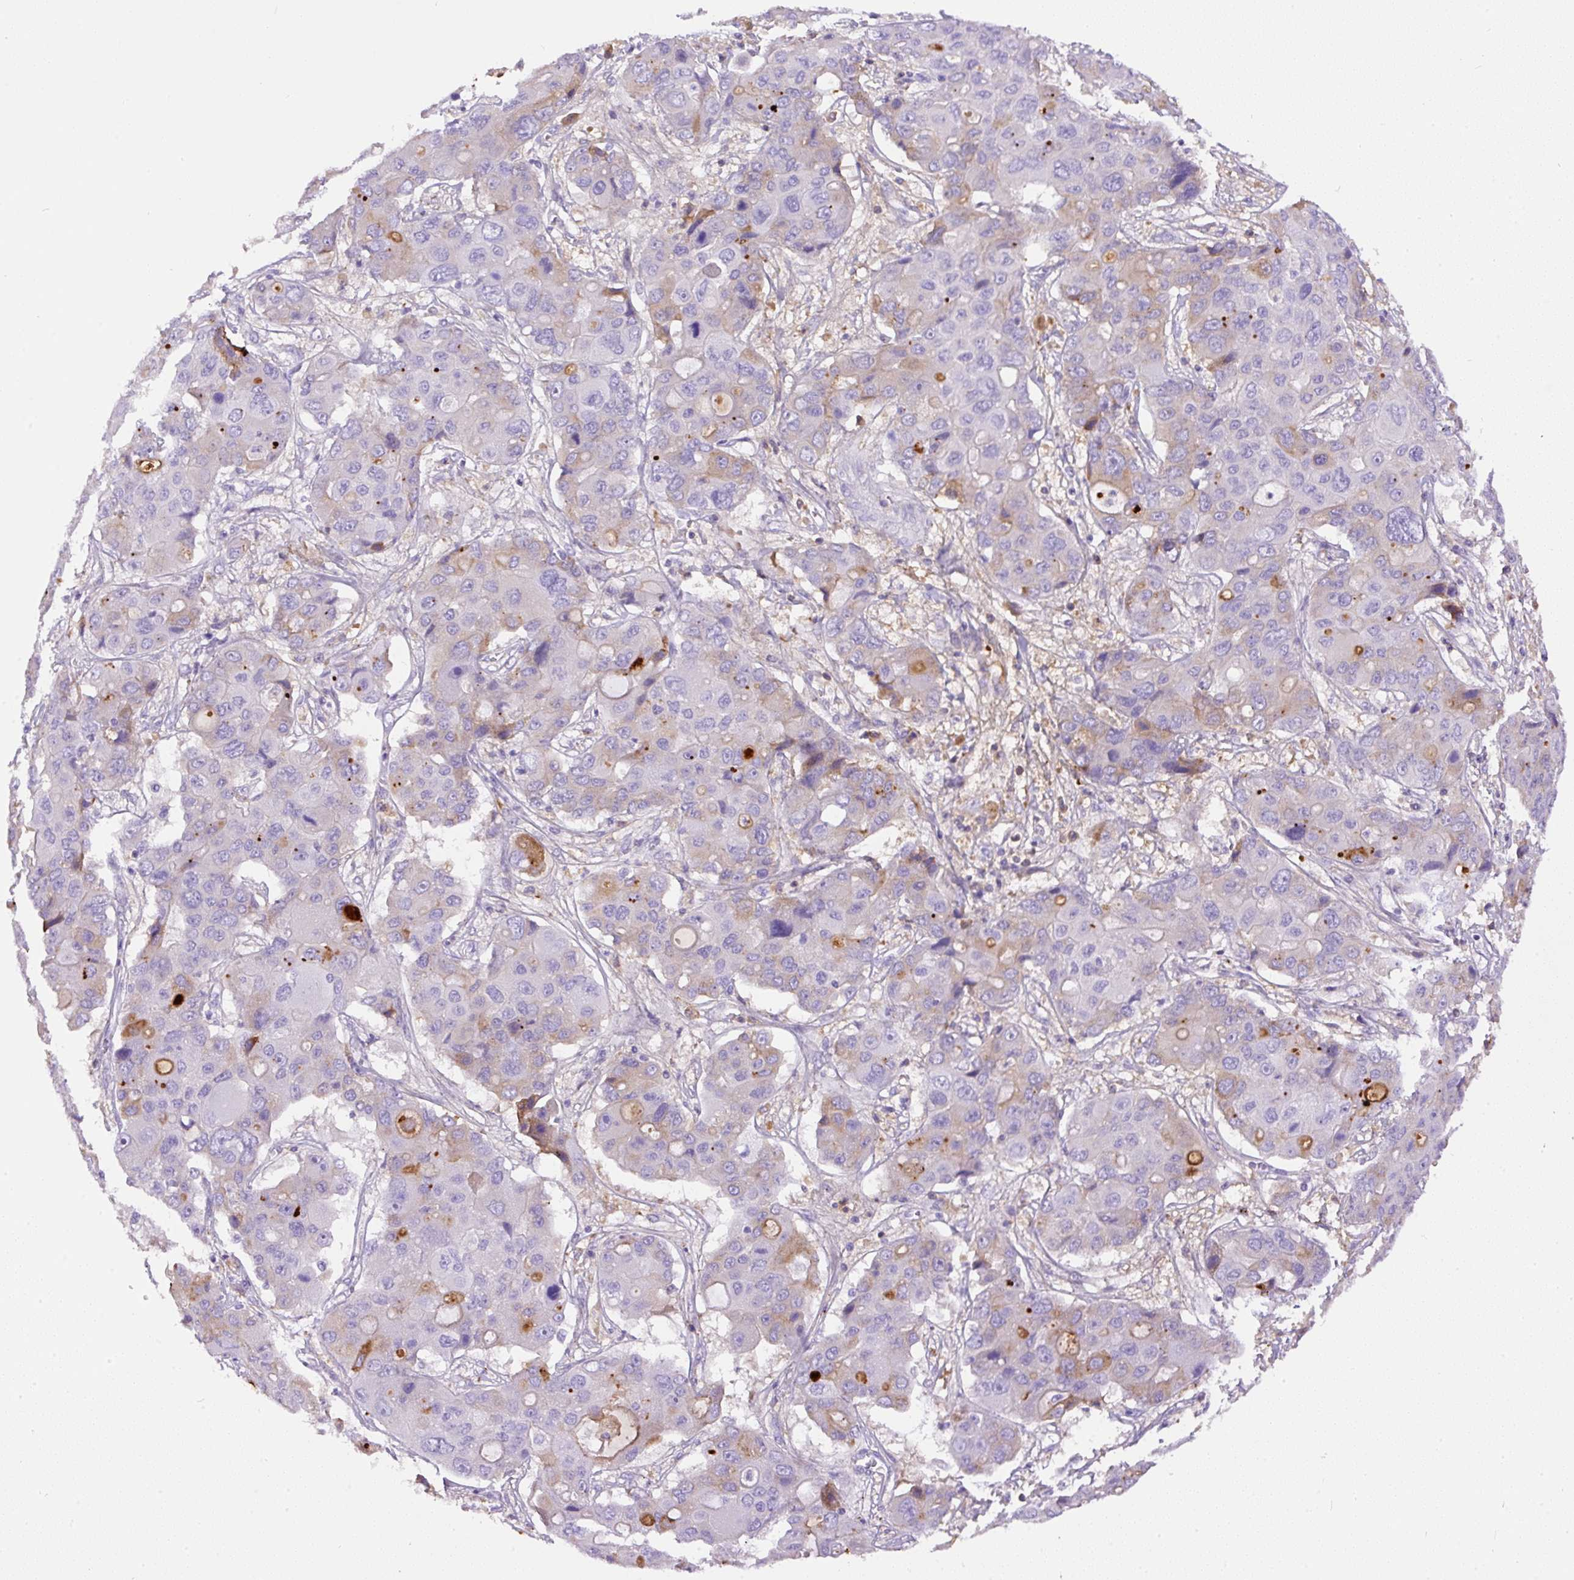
{"staining": {"intensity": "weak", "quantity": "<25%", "location": "cytoplasmic/membranous"}, "tissue": "liver cancer", "cell_type": "Tumor cells", "image_type": "cancer", "snomed": [{"axis": "morphology", "description": "Cholangiocarcinoma"}, {"axis": "topography", "description": "Liver"}], "caption": "The immunohistochemistry image has no significant positivity in tumor cells of liver cancer tissue.", "gene": "APCS", "patient": {"sex": "male", "age": 67}}